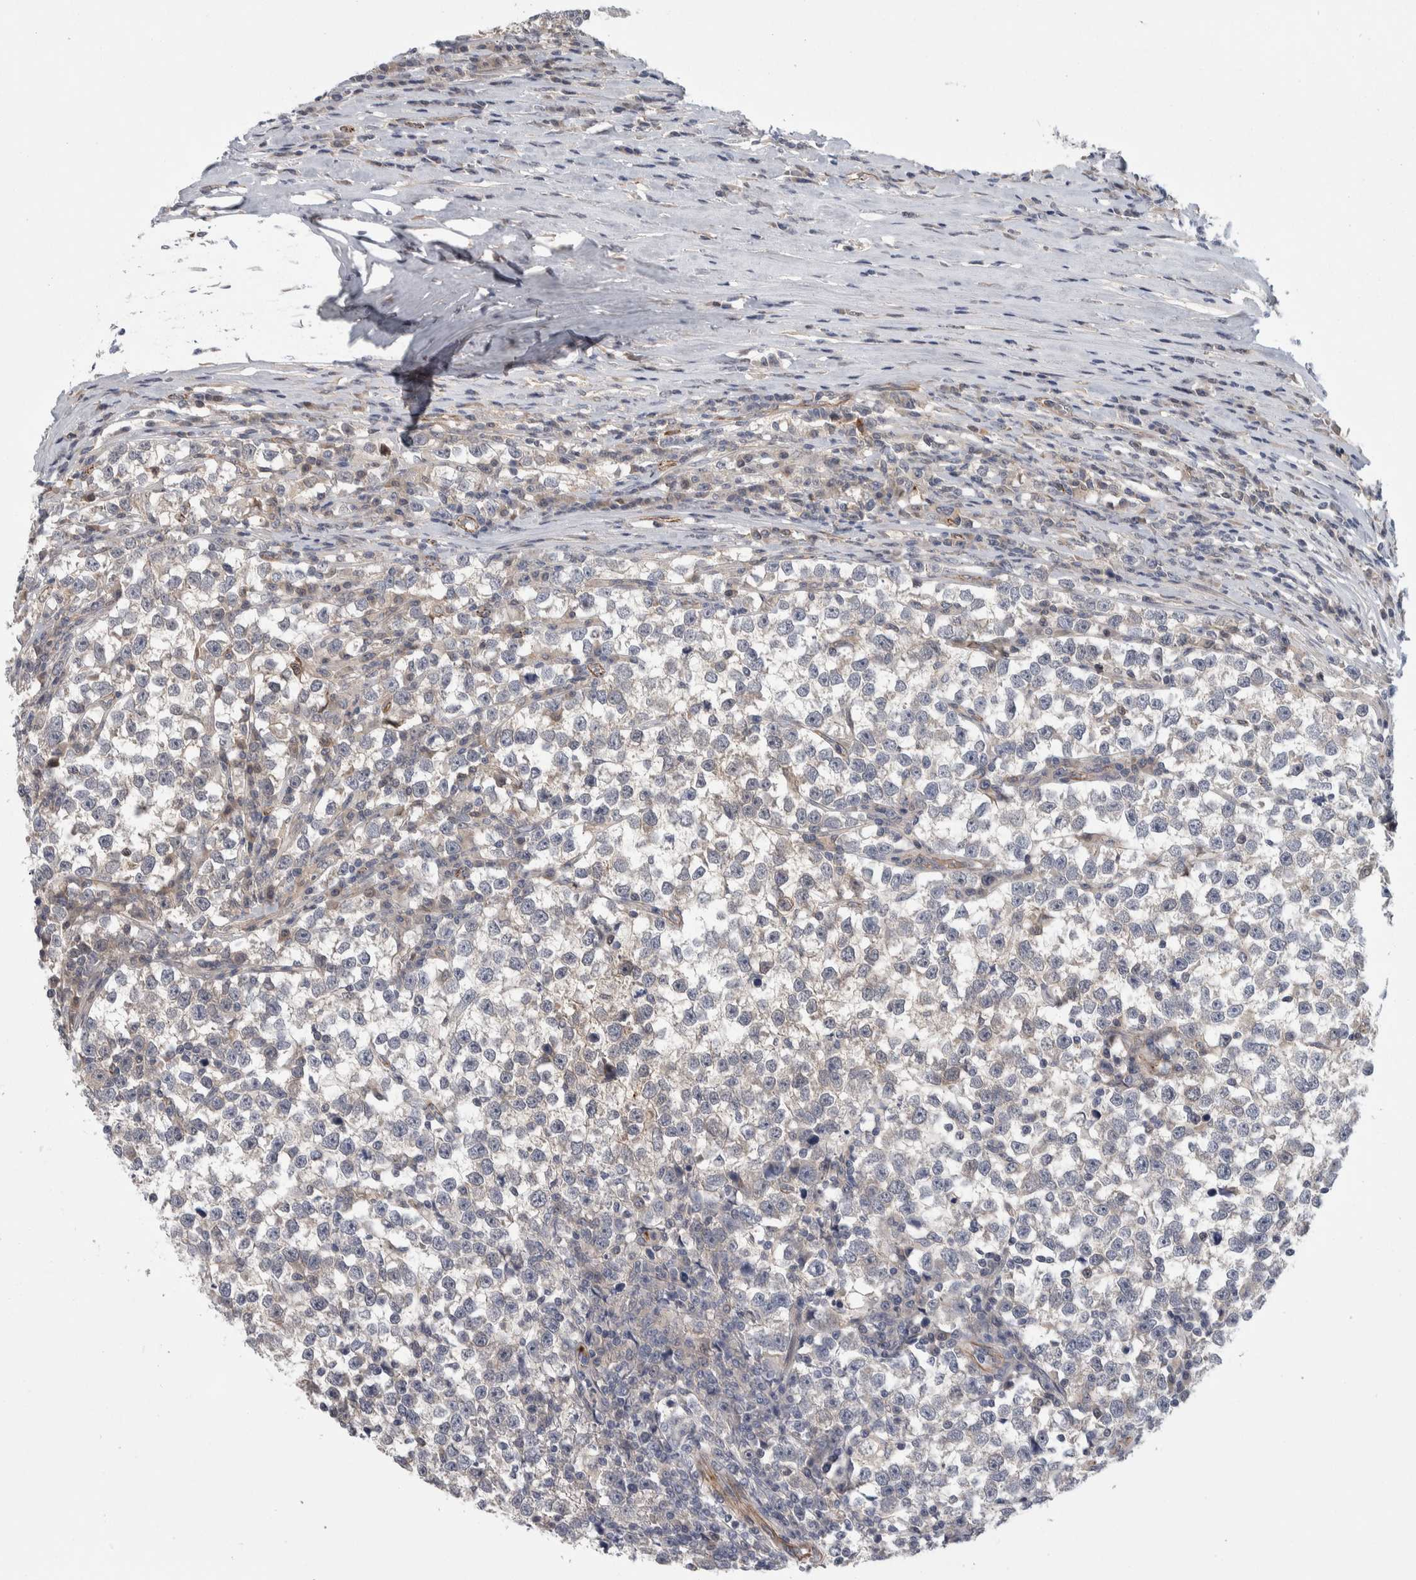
{"staining": {"intensity": "negative", "quantity": "none", "location": "none"}, "tissue": "testis cancer", "cell_type": "Tumor cells", "image_type": "cancer", "snomed": [{"axis": "morphology", "description": "Normal tissue, NOS"}, {"axis": "morphology", "description": "Seminoma, NOS"}, {"axis": "topography", "description": "Testis"}], "caption": "Image shows no protein staining in tumor cells of testis seminoma tissue.", "gene": "ZNF862", "patient": {"sex": "male", "age": 43}}